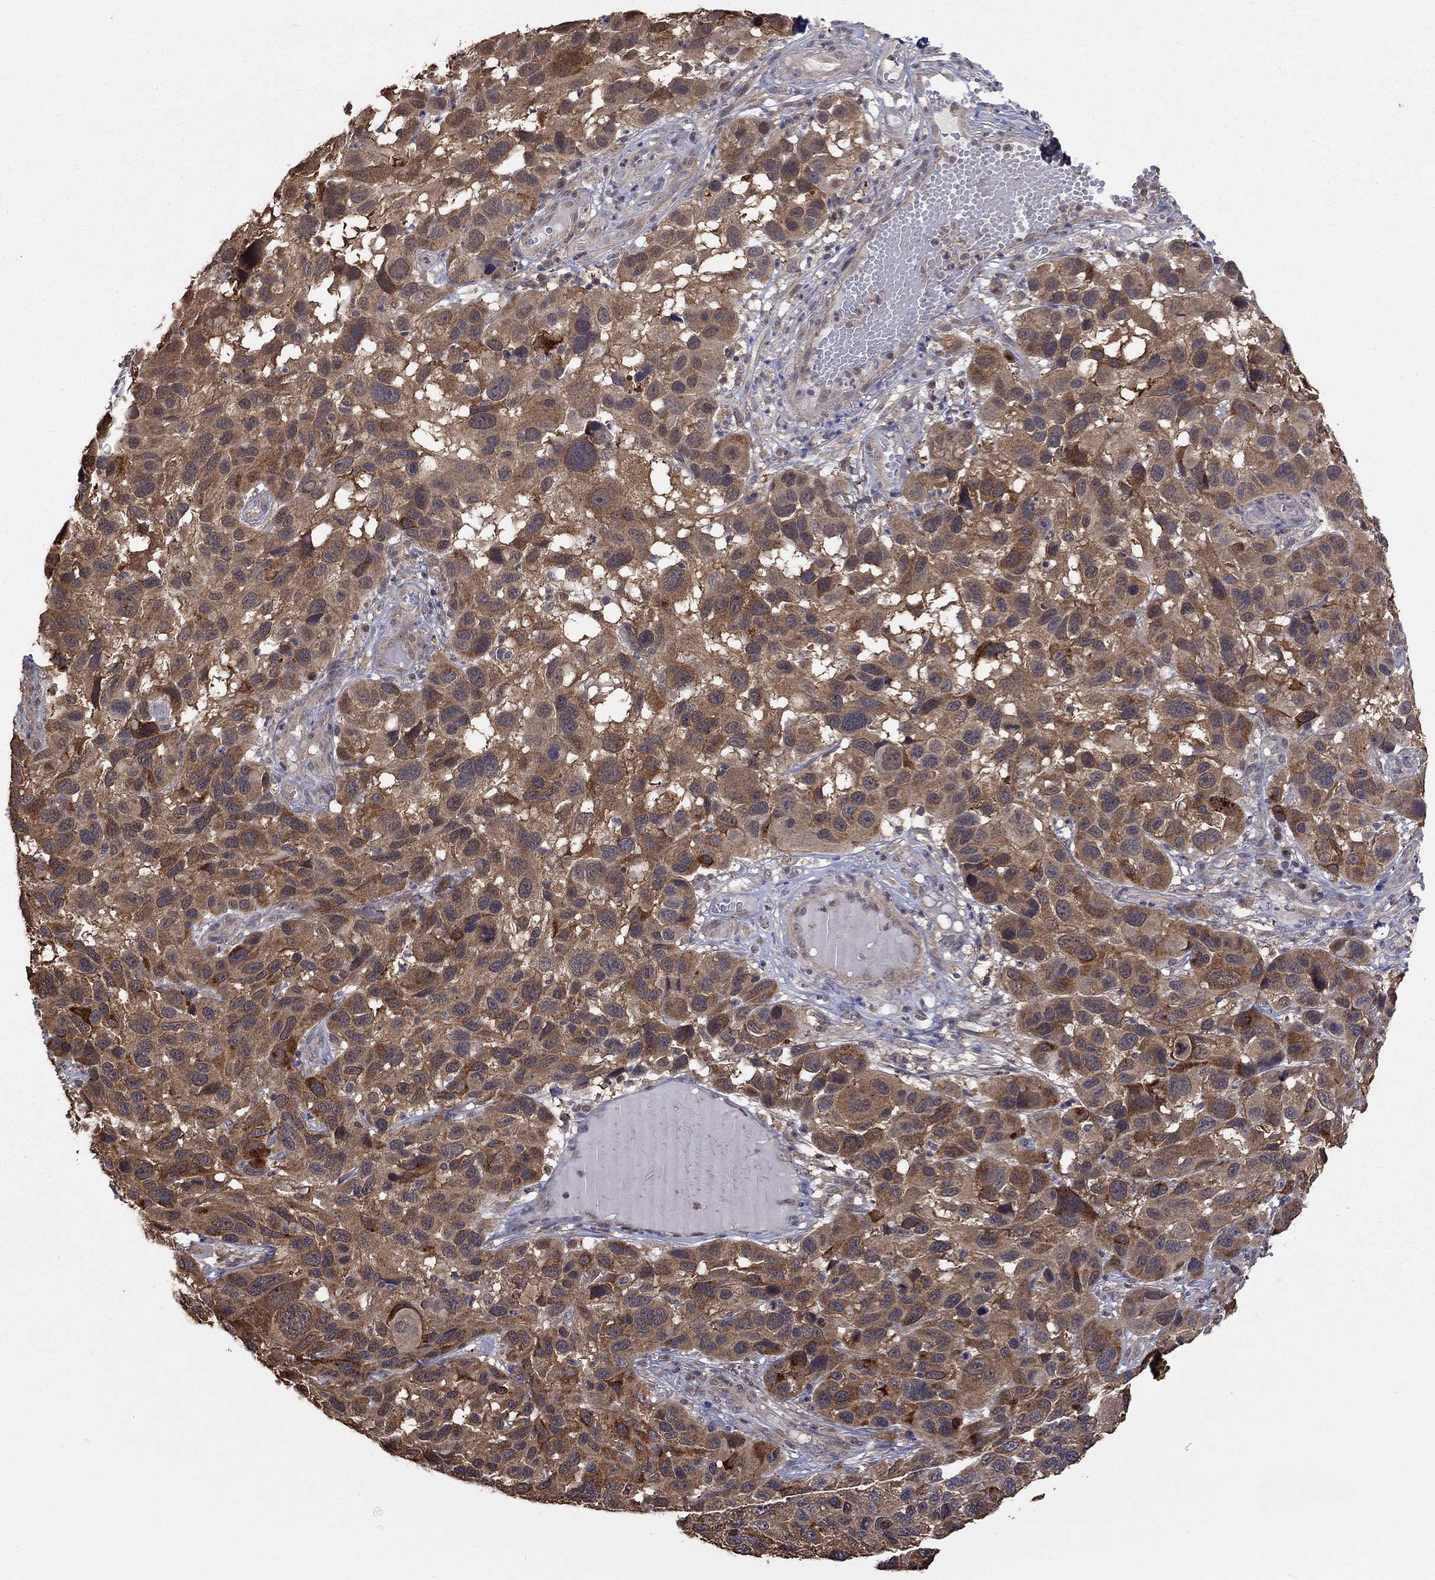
{"staining": {"intensity": "moderate", "quantity": "25%-75%", "location": "cytoplasmic/membranous"}, "tissue": "melanoma", "cell_type": "Tumor cells", "image_type": "cancer", "snomed": [{"axis": "morphology", "description": "Malignant melanoma, NOS"}, {"axis": "topography", "description": "Skin"}], "caption": "High-power microscopy captured an immunohistochemistry (IHC) micrograph of melanoma, revealing moderate cytoplasmic/membranous expression in about 25%-75% of tumor cells. (DAB (3,3'-diaminobenzidine) IHC with brightfield microscopy, high magnification).", "gene": "RNF114", "patient": {"sex": "male", "age": 53}}